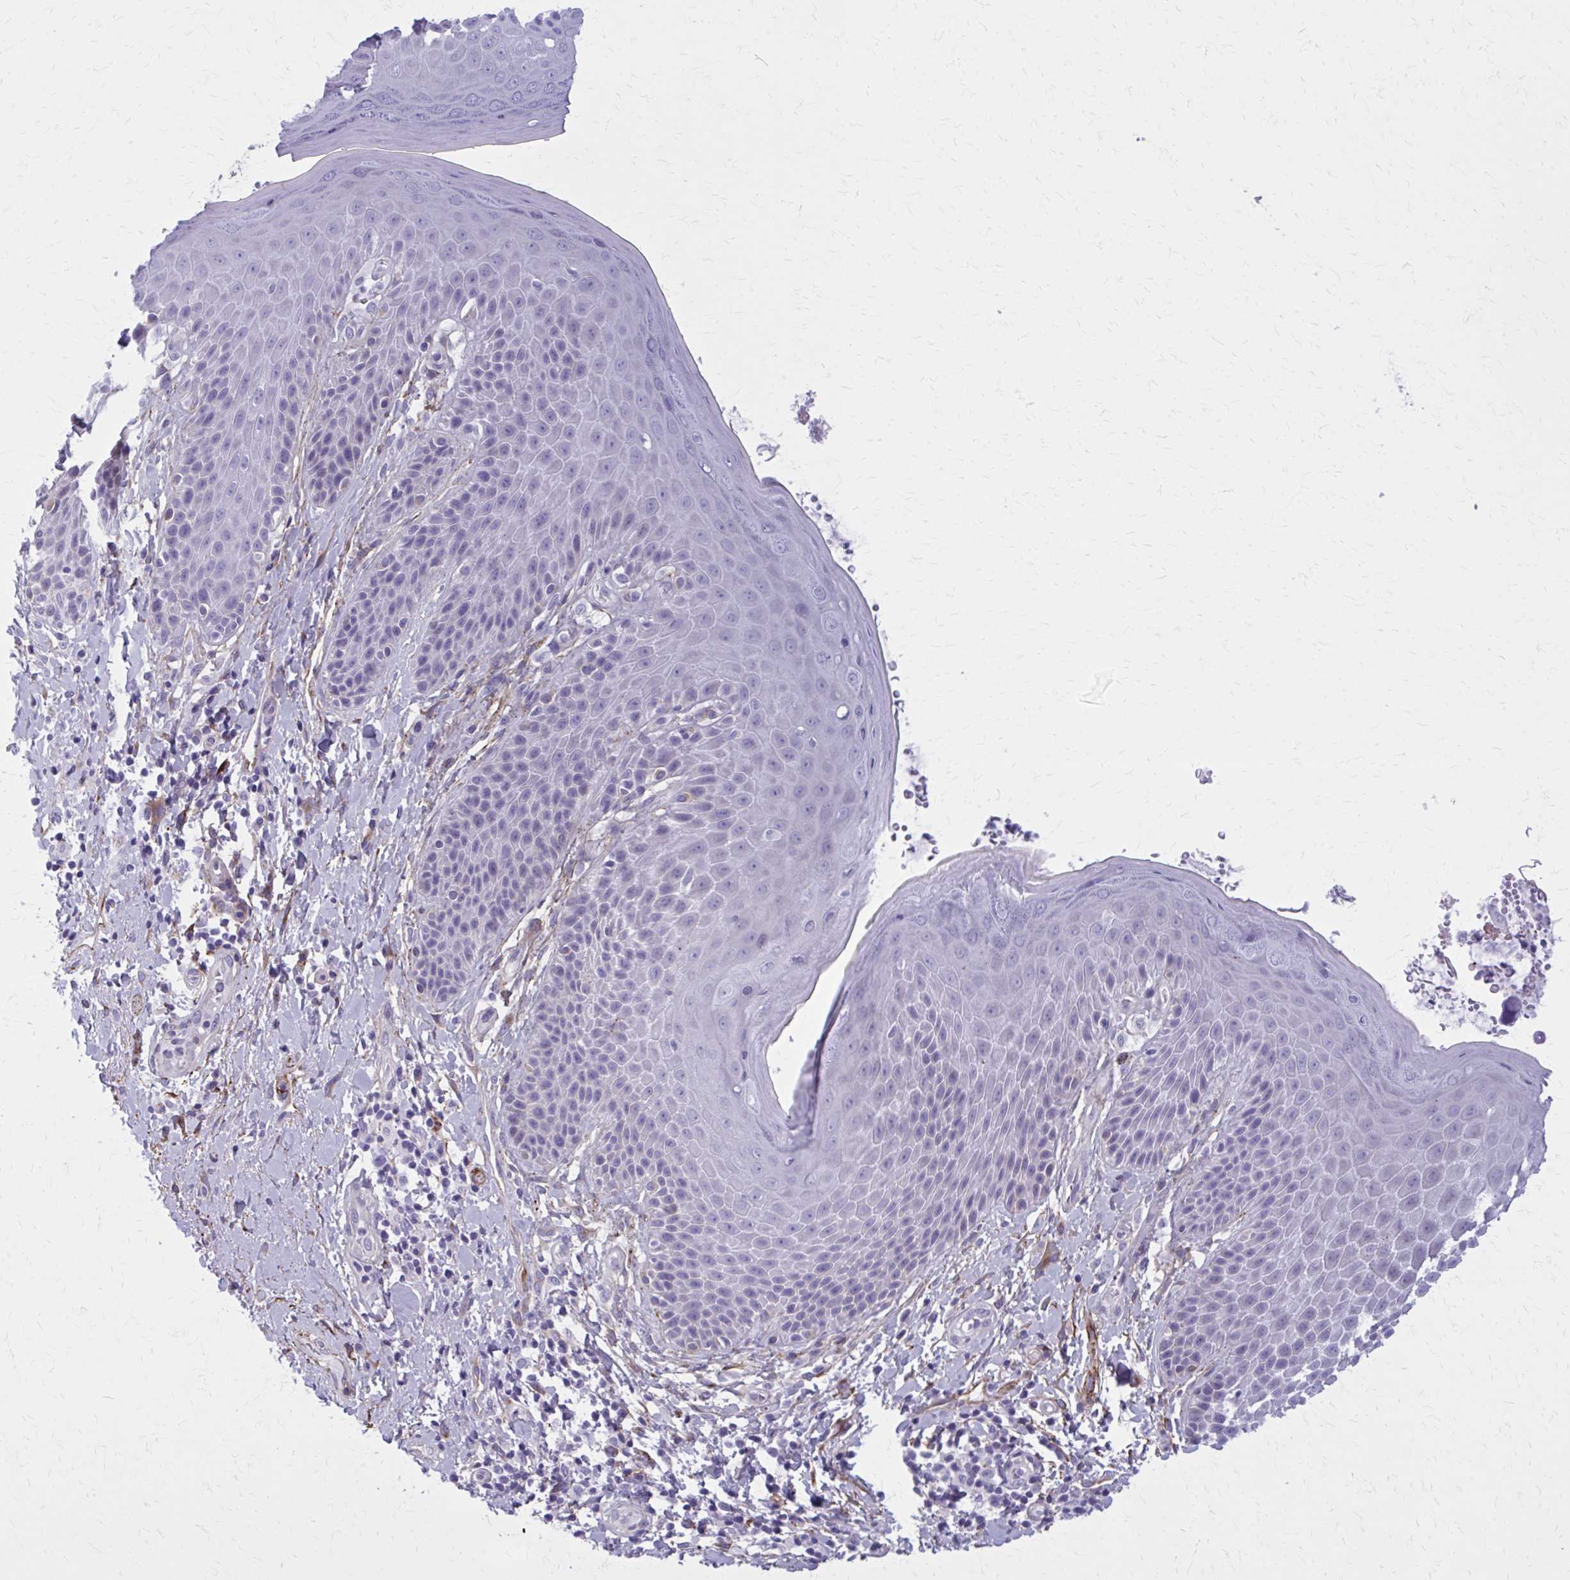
{"staining": {"intensity": "negative", "quantity": "none", "location": "none"}, "tissue": "skin", "cell_type": "Epidermal cells", "image_type": "normal", "snomed": [{"axis": "morphology", "description": "Normal tissue, NOS"}, {"axis": "topography", "description": "Anal"}, {"axis": "topography", "description": "Peripheral nerve tissue"}], "caption": "Epidermal cells show no significant protein positivity in benign skin. (Stains: DAB immunohistochemistry (IHC) with hematoxylin counter stain, Microscopy: brightfield microscopy at high magnification).", "gene": "AKAP12", "patient": {"sex": "male", "age": 51}}